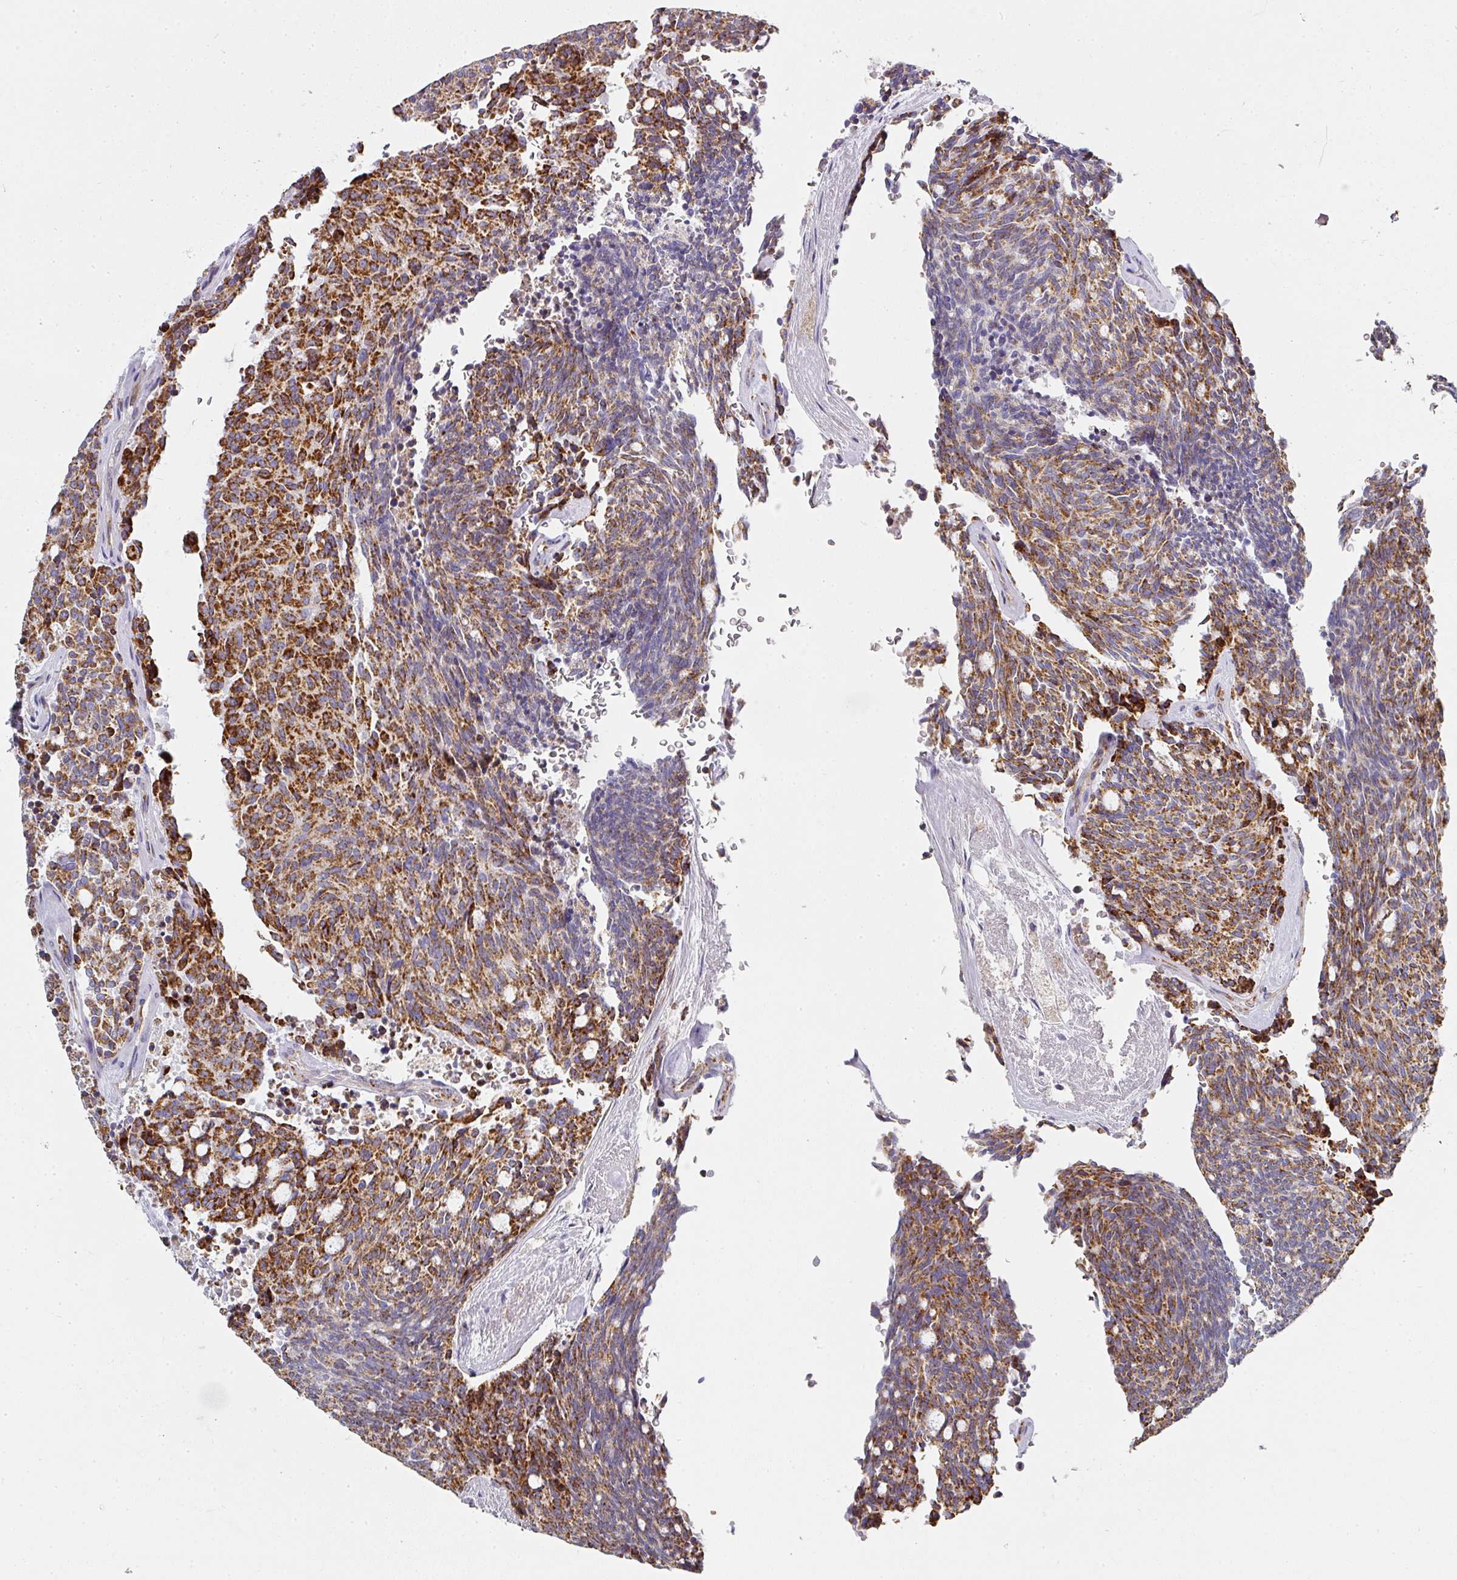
{"staining": {"intensity": "strong", "quantity": "25%-75%", "location": "cytoplasmic/membranous"}, "tissue": "carcinoid", "cell_type": "Tumor cells", "image_type": "cancer", "snomed": [{"axis": "morphology", "description": "Carcinoid, malignant, NOS"}, {"axis": "topography", "description": "Pancreas"}], "caption": "Immunohistochemical staining of human carcinoid (malignant) demonstrates high levels of strong cytoplasmic/membranous staining in approximately 25%-75% of tumor cells.", "gene": "UQCRFS1", "patient": {"sex": "female", "age": 54}}